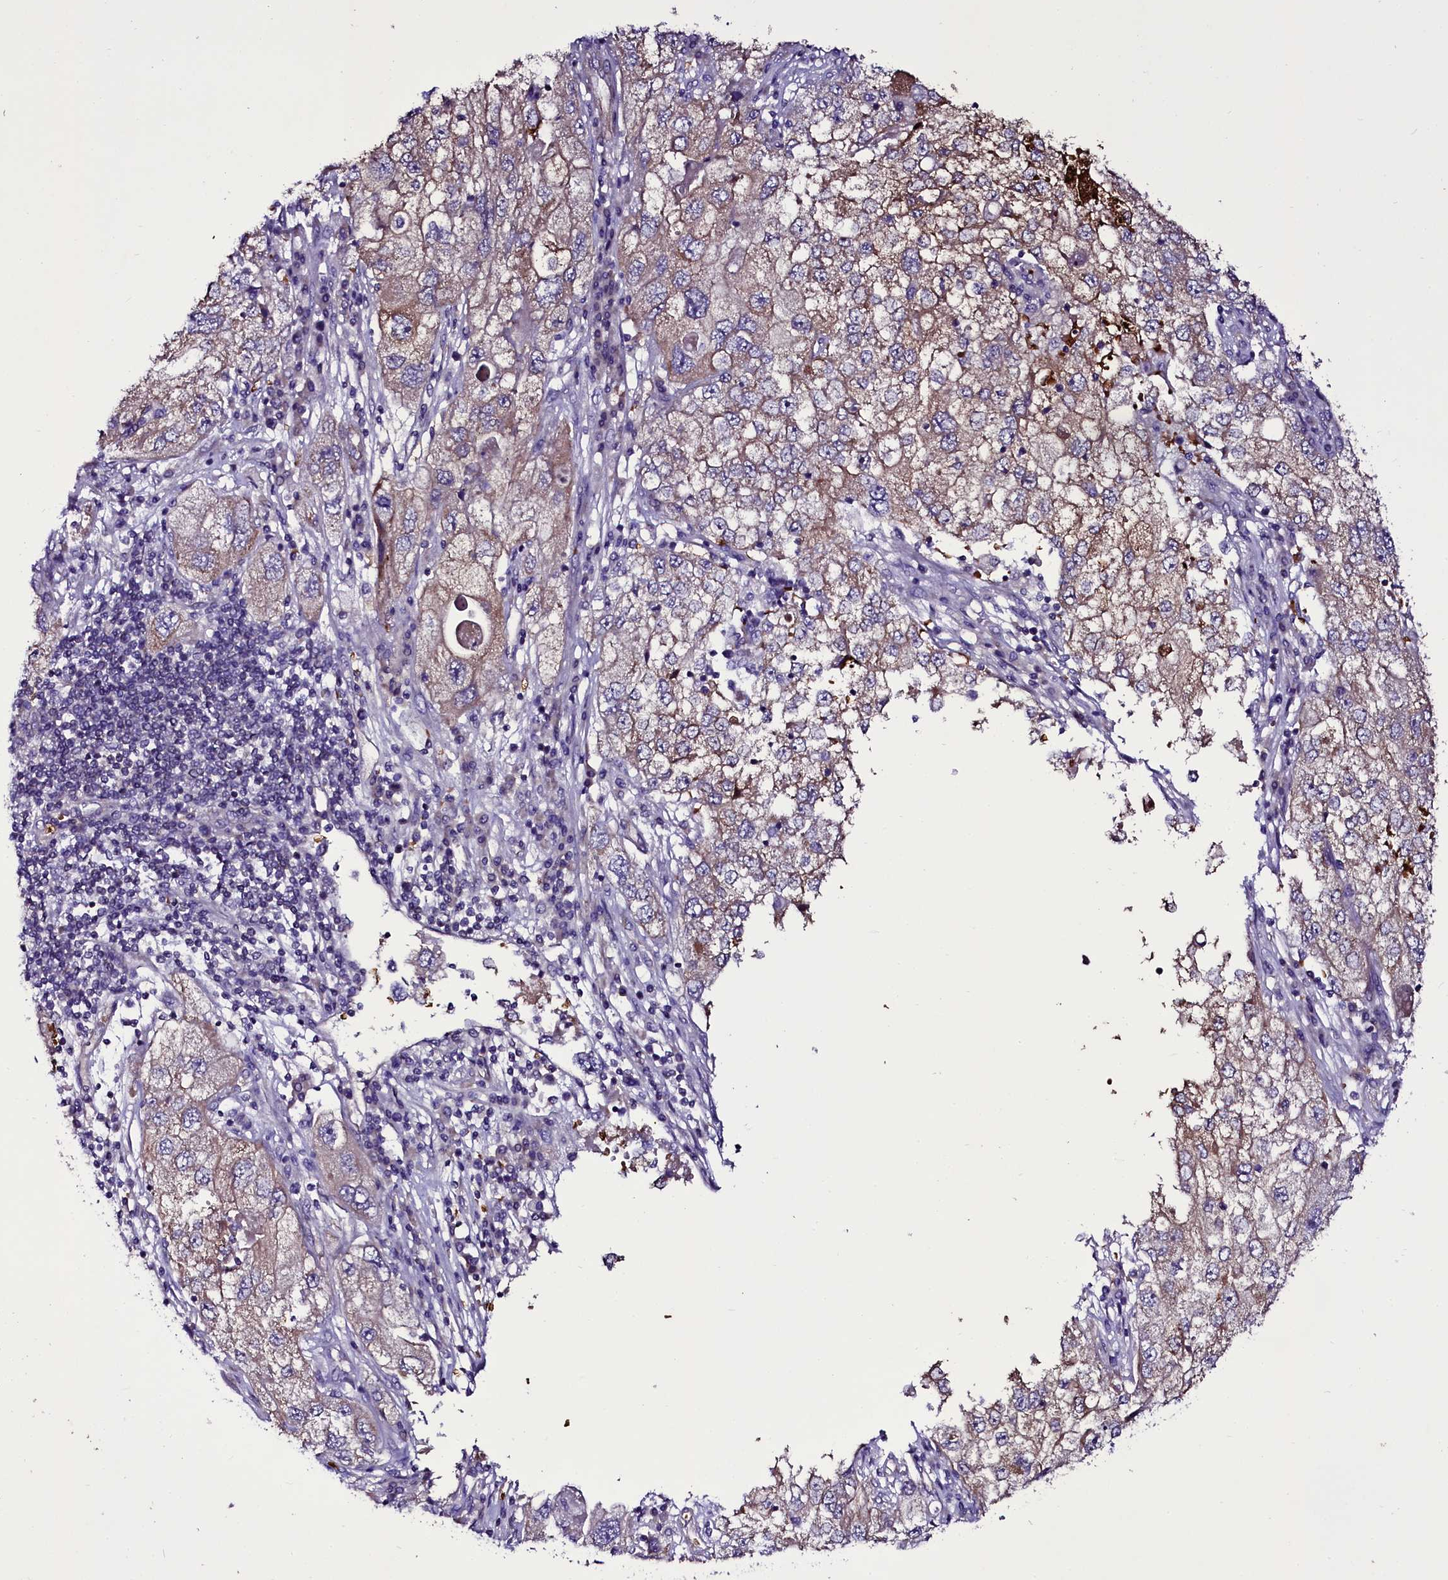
{"staining": {"intensity": "weak", "quantity": "25%-75%", "location": "cytoplasmic/membranous"}, "tissue": "endometrial cancer", "cell_type": "Tumor cells", "image_type": "cancer", "snomed": [{"axis": "morphology", "description": "Adenocarcinoma, NOS"}, {"axis": "topography", "description": "Endometrium"}], "caption": "Immunohistochemistry staining of endometrial adenocarcinoma, which shows low levels of weak cytoplasmic/membranous positivity in about 25%-75% of tumor cells indicating weak cytoplasmic/membranous protein staining. The staining was performed using DAB (brown) for protein detection and nuclei were counterstained in hematoxylin (blue).", "gene": "MEX3C", "patient": {"sex": "female", "age": 49}}